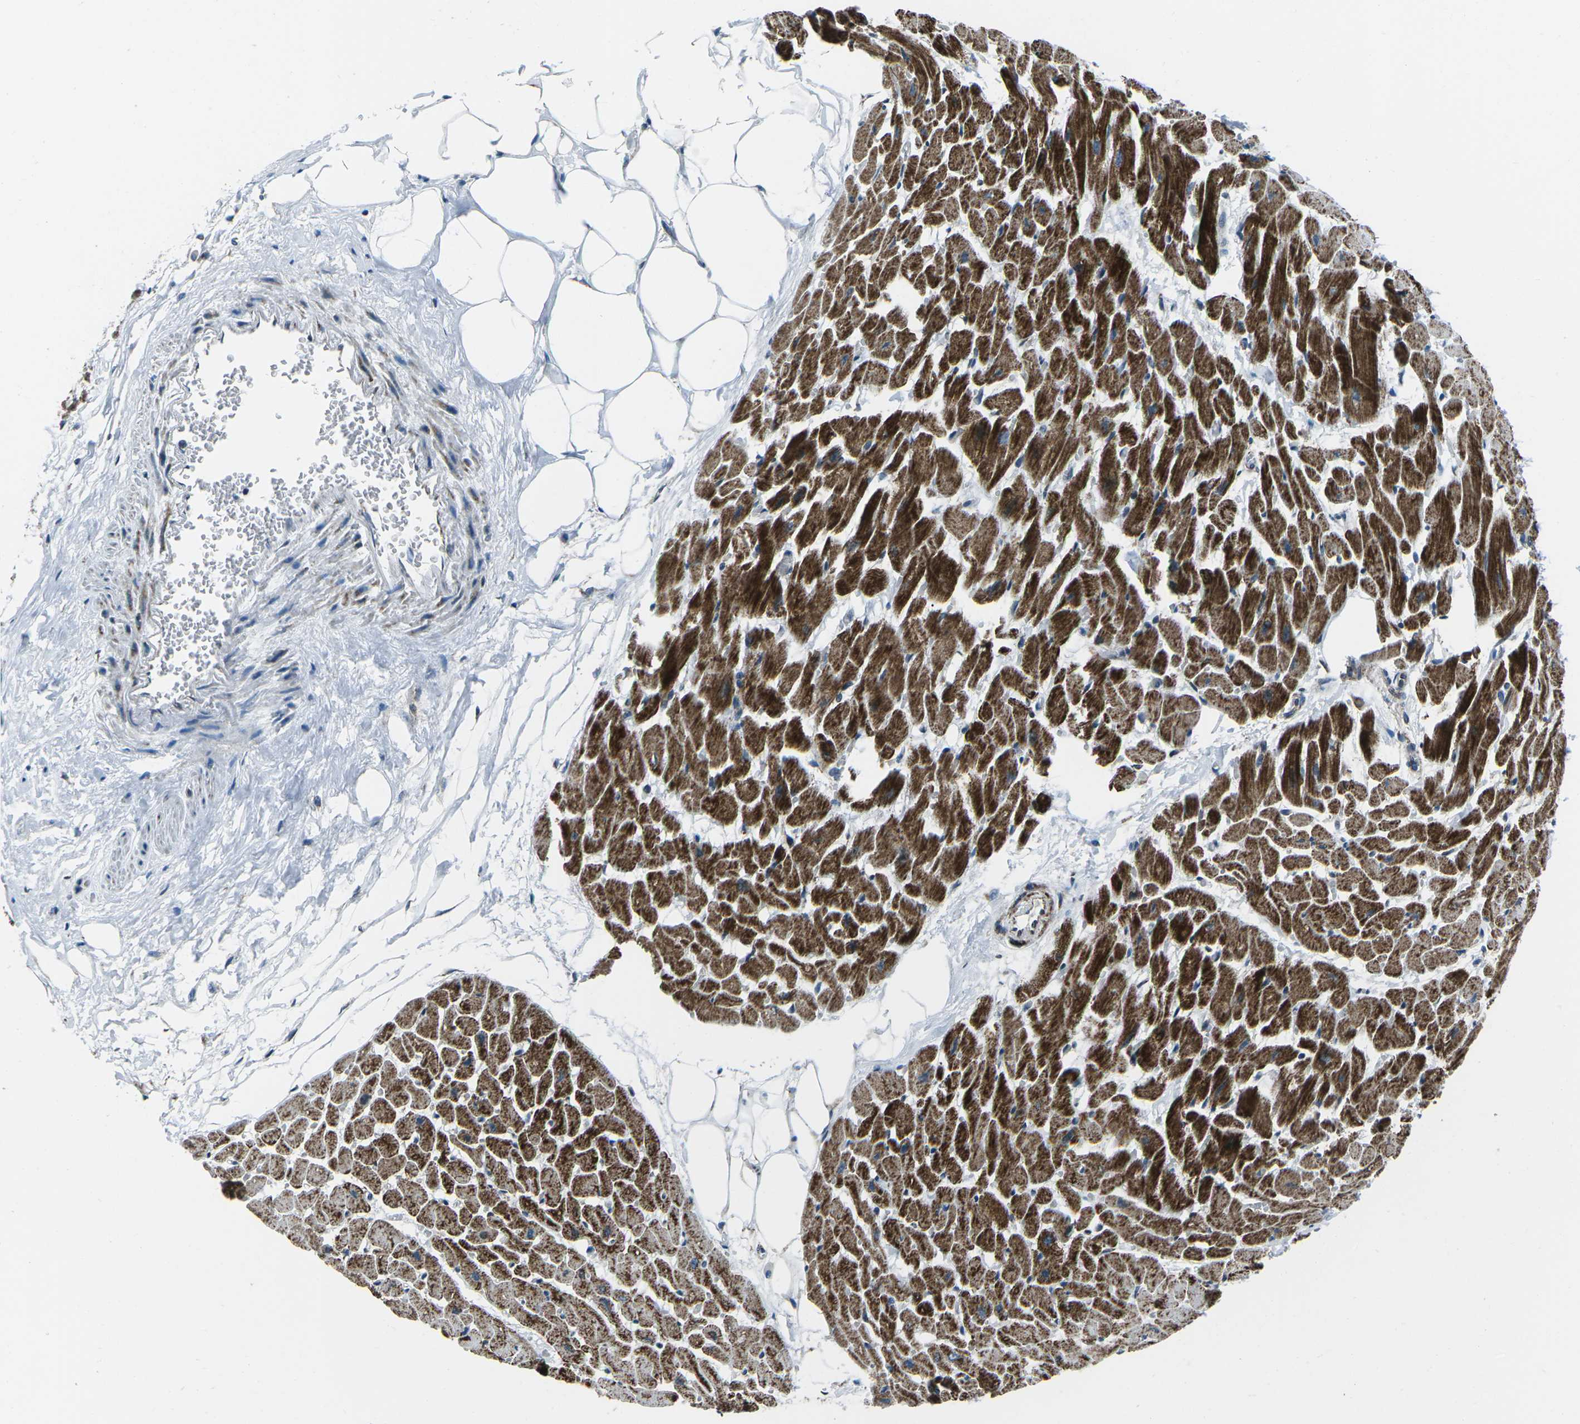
{"staining": {"intensity": "strong", "quantity": ">75%", "location": "cytoplasmic/membranous"}, "tissue": "heart muscle", "cell_type": "Cardiomyocytes", "image_type": "normal", "snomed": [{"axis": "morphology", "description": "Normal tissue, NOS"}, {"axis": "topography", "description": "Heart"}], "caption": "Immunohistochemical staining of normal heart muscle exhibits strong cytoplasmic/membranous protein staining in approximately >75% of cardiomyocytes. (Stains: DAB (3,3'-diaminobenzidine) in brown, nuclei in blue, Microscopy: brightfield microscopy at high magnification).", "gene": "RFESD", "patient": {"sex": "female", "age": 19}}